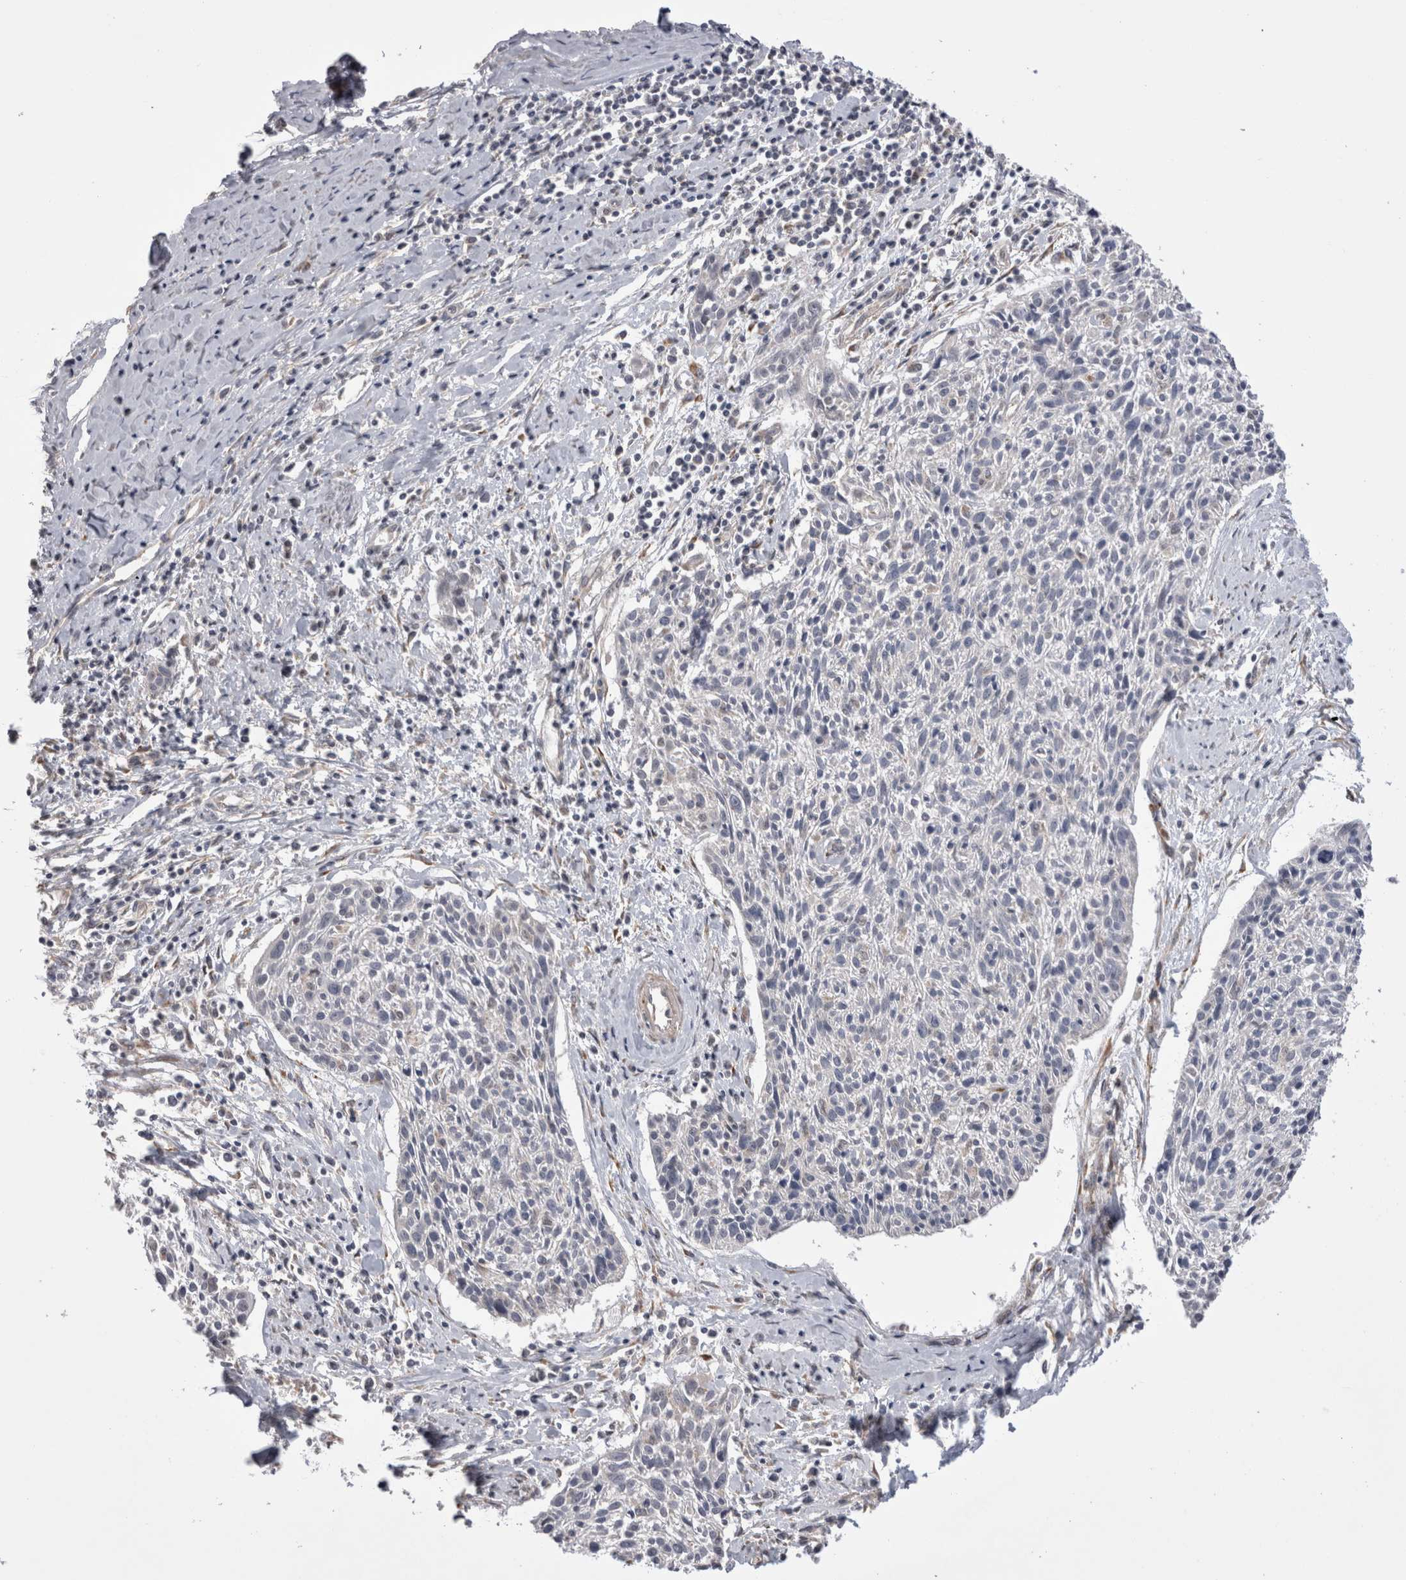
{"staining": {"intensity": "negative", "quantity": "none", "location": "none"}, "tissue": "cervical cancer", "cell_type": "Tumor cells", "image_type": "cancer", "snomed": [{"axis": "morphology", "description": "Squamous cell carcinoma, NOS"}, {"axis": "topography", "description": "Cervix"}], "caption": "Cervical cancer stained for a protein using immunohistochemistry (IHC) reveals no staining tumor cells.", "gene": "ARHGAP29", "patient": {"sex": "female", "age": 51}}